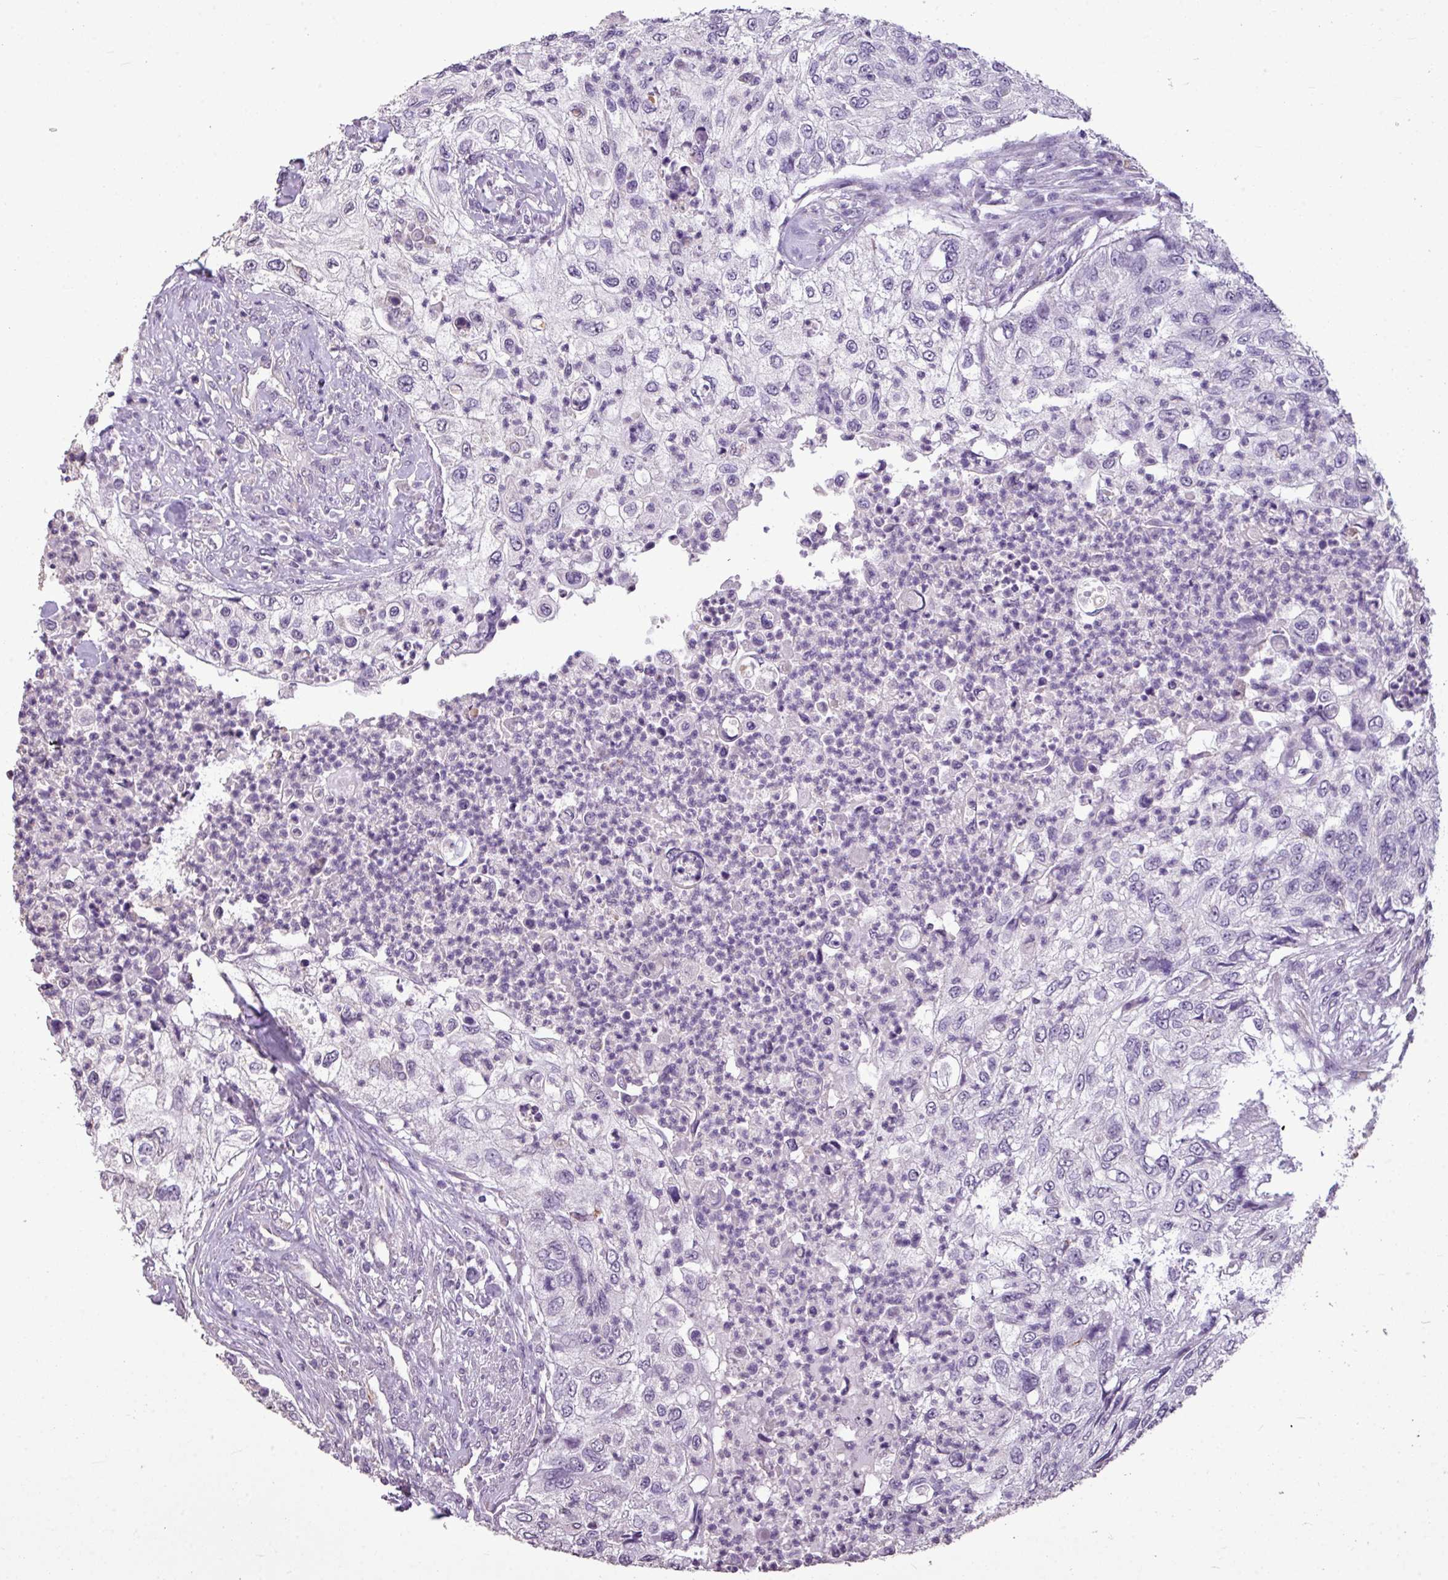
{"staining": {"intensity": "negative", "quantity": "none", "location": "none"}, "tissue": "urothelial cancer", "cell_type": "Tumor cells", "image_type": "cancer", "snomed": [{"axis": "morphology", "description": "Urothelial carcinoma, High grade"}, {"axis": "topography", "description": "Urinary bladder"}], "caption": "DAB (3,3'-diaminobenzidine) immunohistochemical staining of human high-grade urothelial carcinoma shows no significant positivity in tumor cells.", "gene": "ALDH2", "patient": {"sex": "female", "age": 60}}